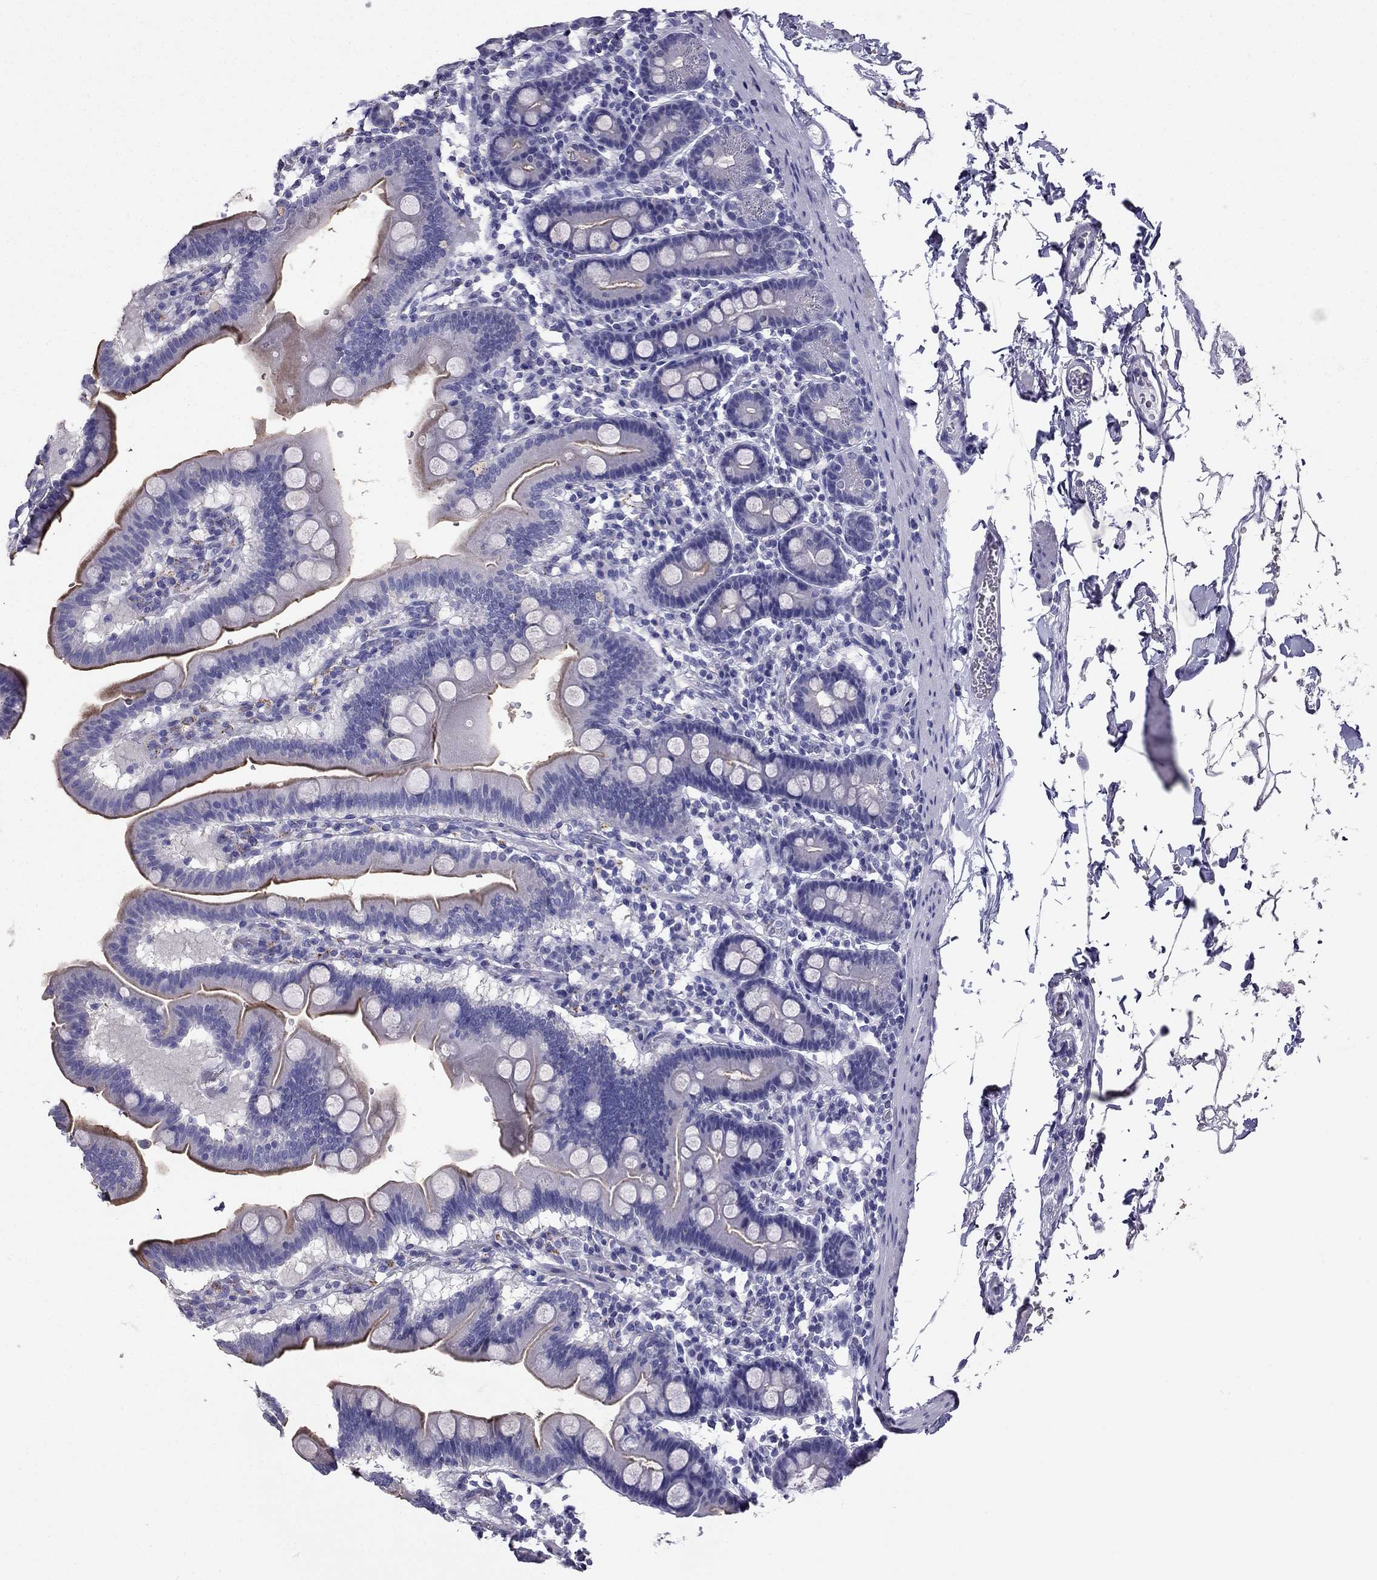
{"staining": {"intensity": "moderate", "quantity": "<25%", "location": "cytoplasmic/membranous"}, "tissue": "duodenum", "cell_type": "Glandular cells", "image_type": "normal", "snomed": [{"axis": "morphology", "description": "Normal tissue, NOS"}, {"axis": "topography", "description": "Duodenum"}], "caption": "Duodenum stained with DAB immunohistochemistry (IHC) reveals low levels of moderate cytoplasmic/membranous positivity in about <25% of glandular cells.", "gene": "PTH", "patient": {"sex": "male", "age": 59}}